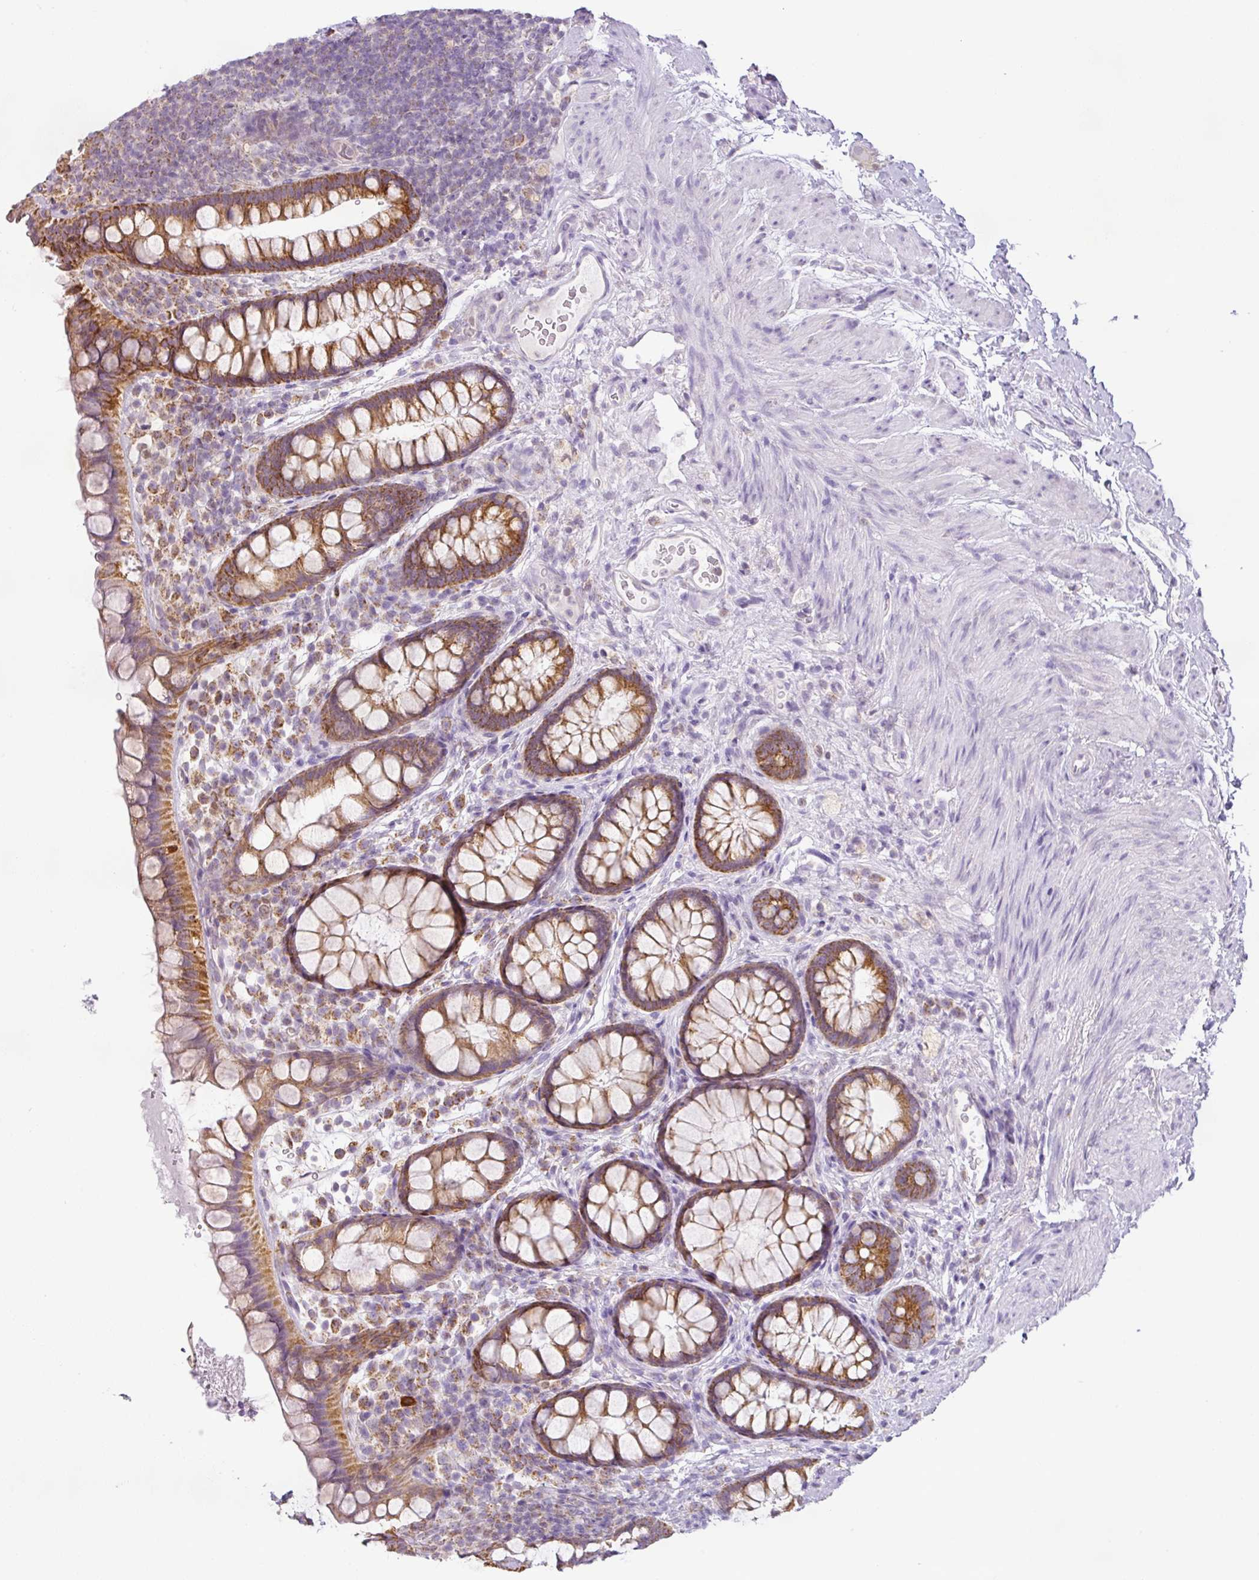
{"staining": {"intensity": "strong", "quantity": ">75%", "location": "cytoplasmic/membranous"}, "tissue": "rectum", "cell_type": "Glandular cells", "image_type": "normal", "snomed": [{"axis": "morphology", "description": "Normal tissue, NOS"}, {"axis": "topography", "description": "Rectum"}, {"axis": "topography", "description": "Peripheral nerve tissue"}], "caption": "Brown immunohistochemical staining in benign rectum exhibits strong cytoplasmic/membranous positivity in approximately >75% of glandular cells.", "gene": "HMCN2", "patient": {"sex": "female", "age": 69}}